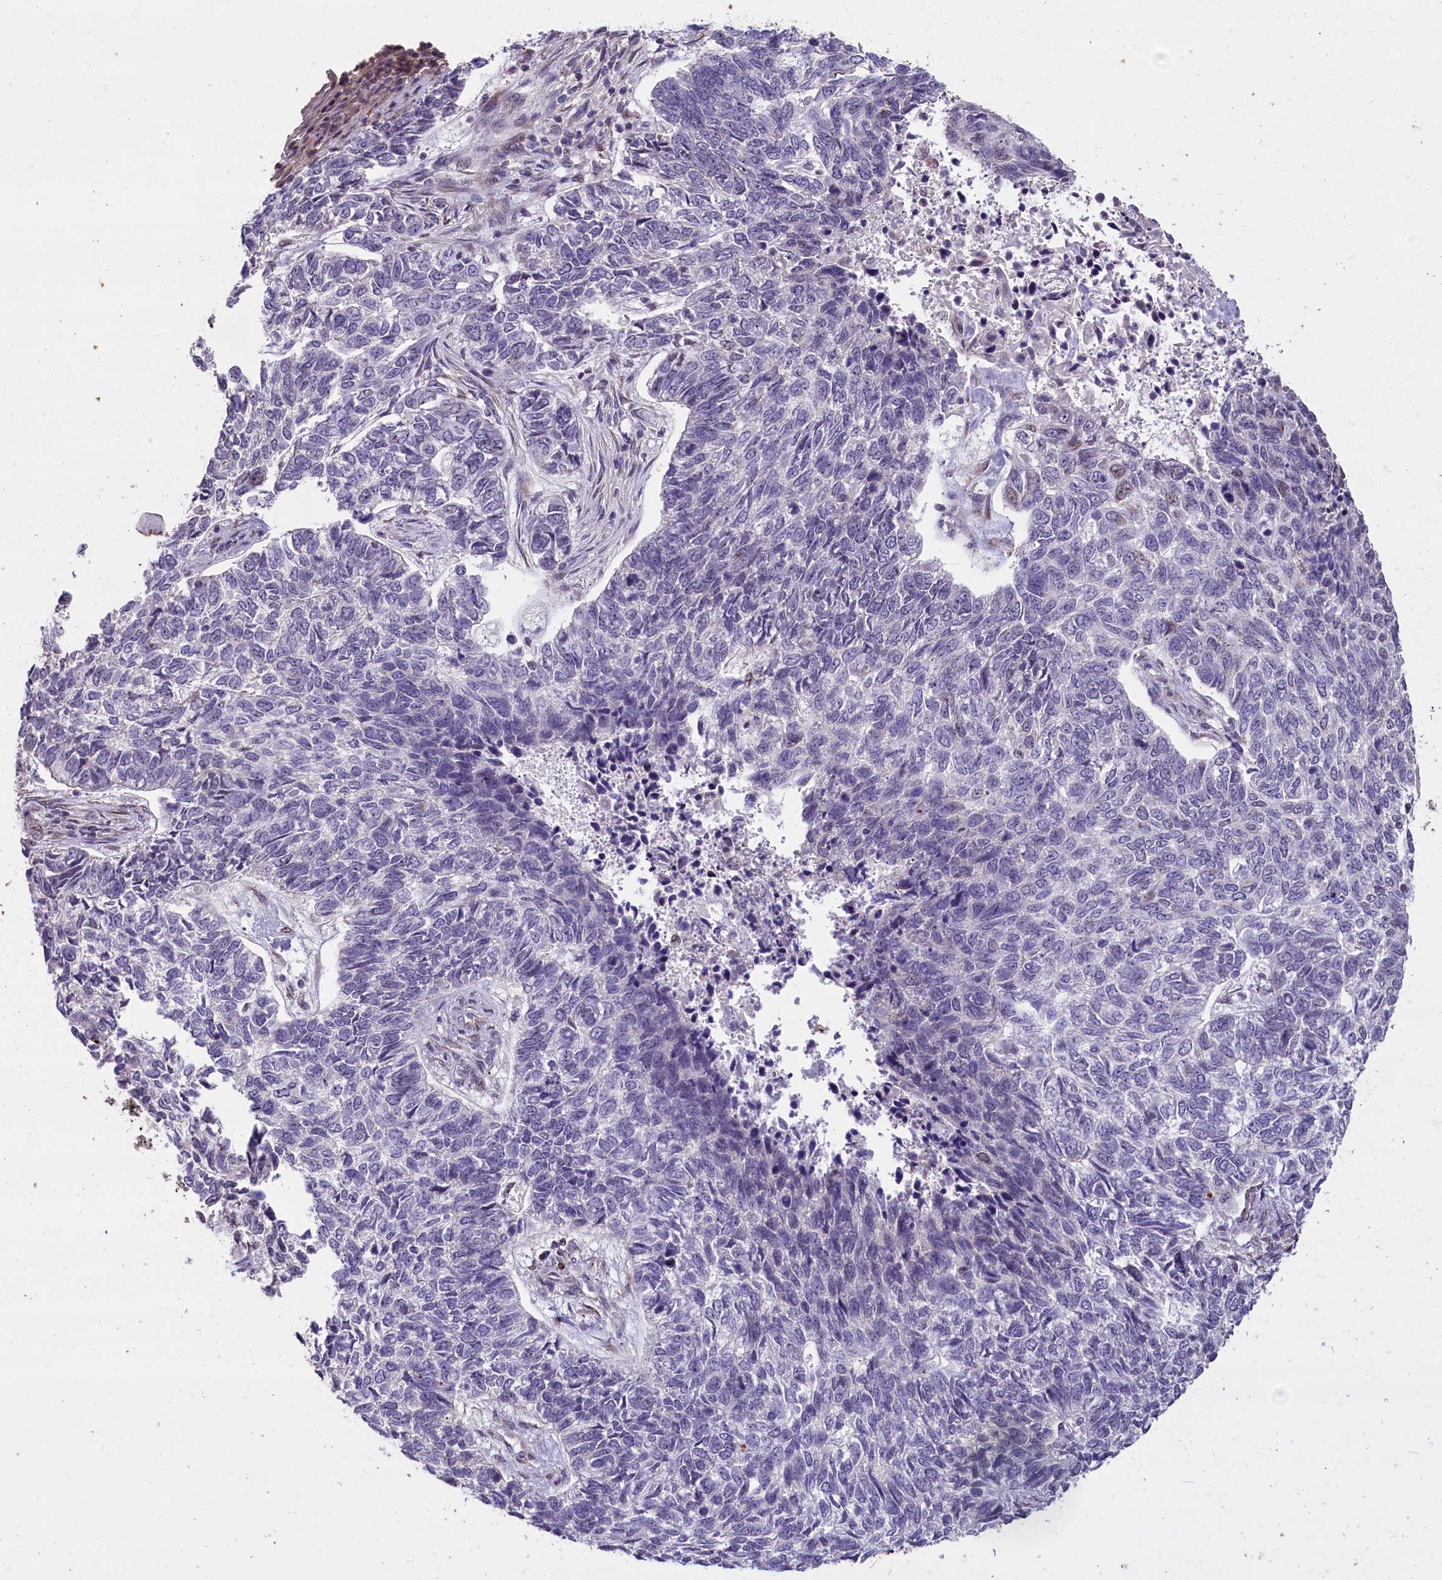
{"staining": {"intensity": "negative", "quantity": "none", "location": "none"}, "tissue": "skin cancer", "cell_type": "Tumor cells", "image_type": "cancer", "snomed": [{"axis": "morphology", "description": "Basal cell carcinoma"}, {"axis": "topography", "description": "Skin"}], "caption": "DAB (3,3'-diaminobenzidine) immunohistochemical staining of human skin basal cell carcinoma demonstrates no significant expression in tumor cells.", "gene": "SHFL", "patient": {"sex": "female", "age": 65}}